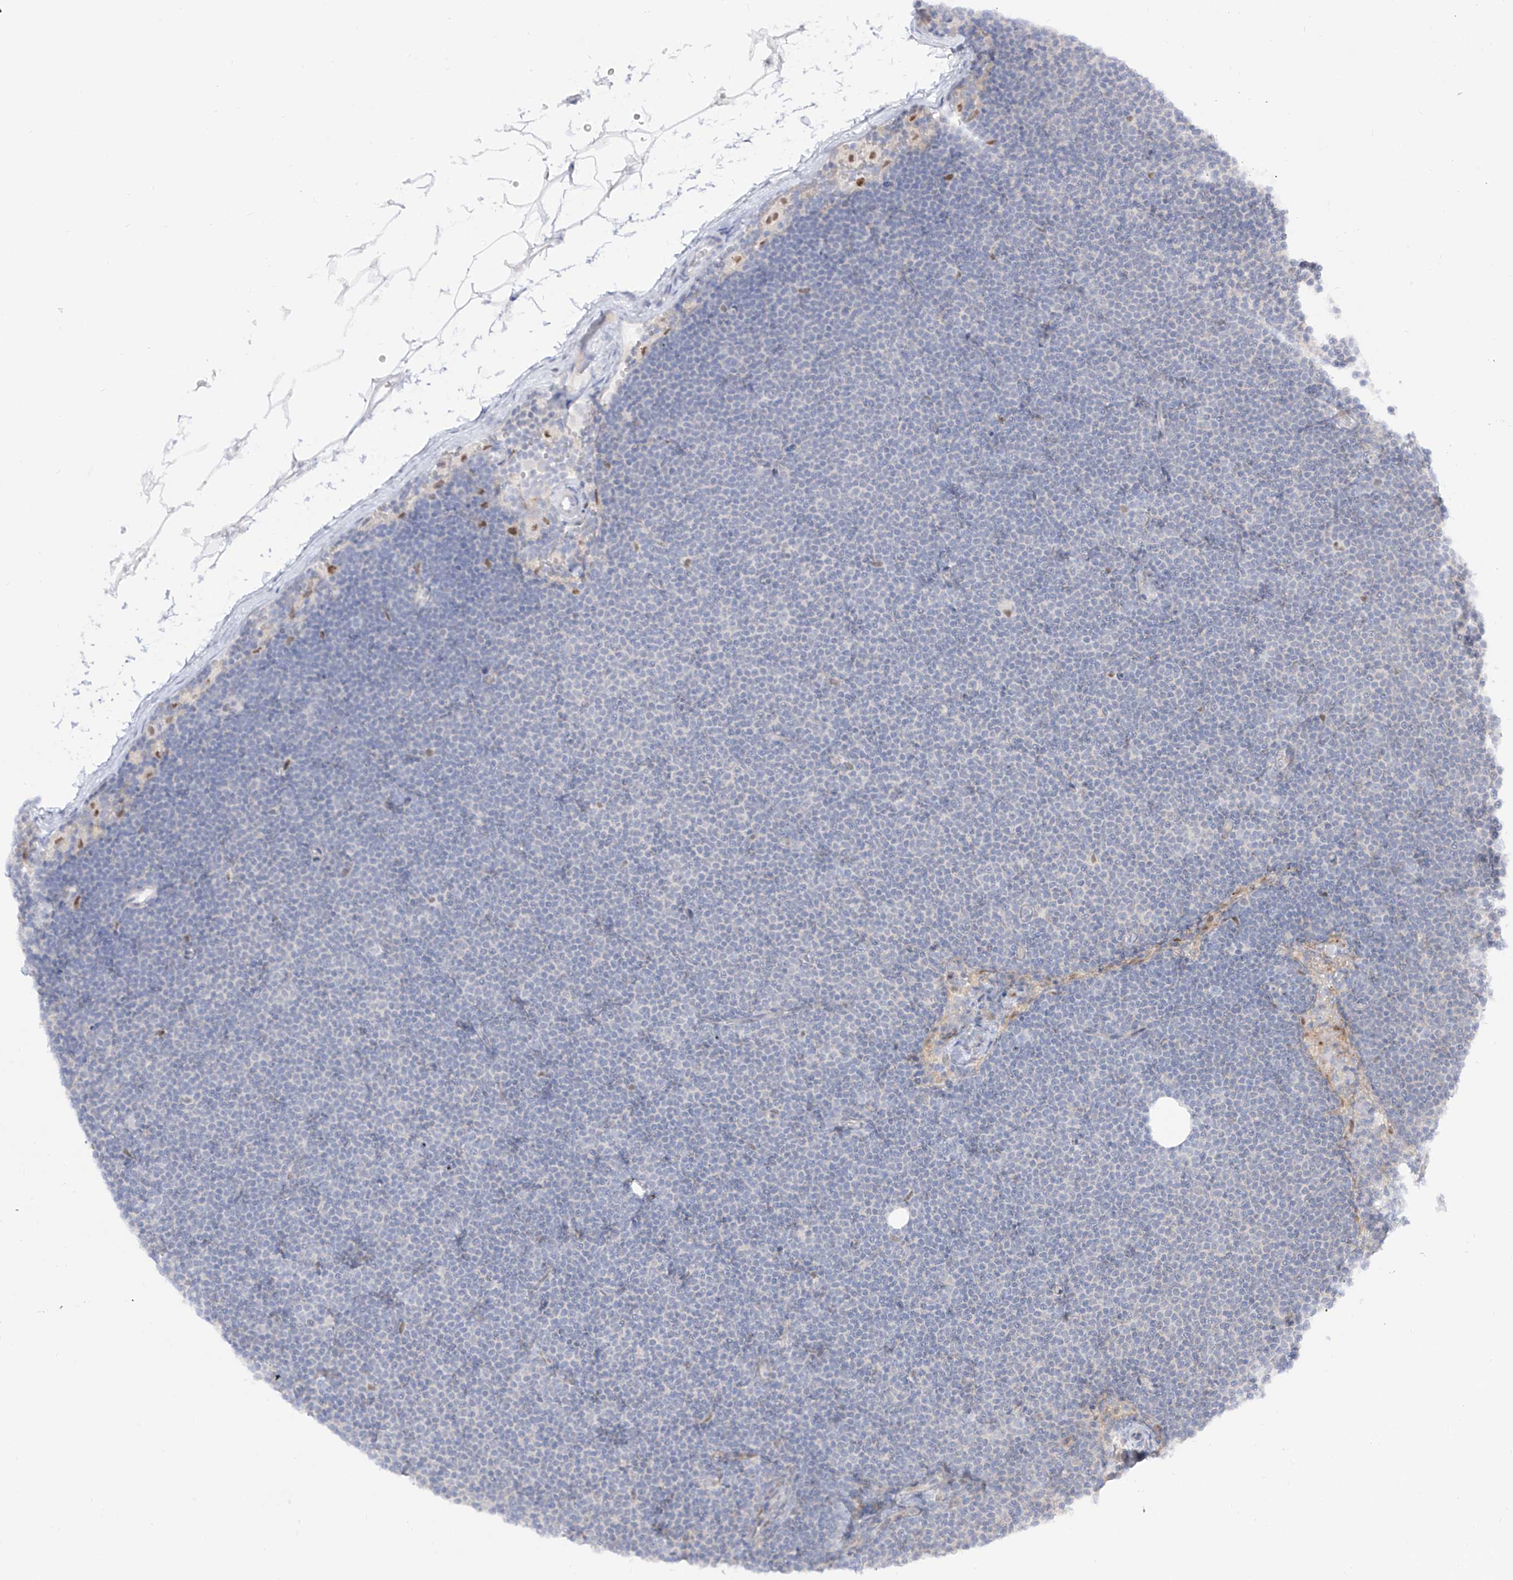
{"staining": {"intensity": "negative", "quantity": "none", "location": "none"}, "tissue": "lymphoma", "cell_type": "Tumor cells", "image_type": "cancer", "snomed": [{"axis": "morphology", "description": "Malignant lymphoma, non-Hodgkin's type, Low grade"}, {"axis": "topography", "description": "Lymph node"}], "caption": "IHC of lymphoma shows no staining in tumor cells.", "gene": "DMKN", "patient": {"sex": "female", "age": 53}}